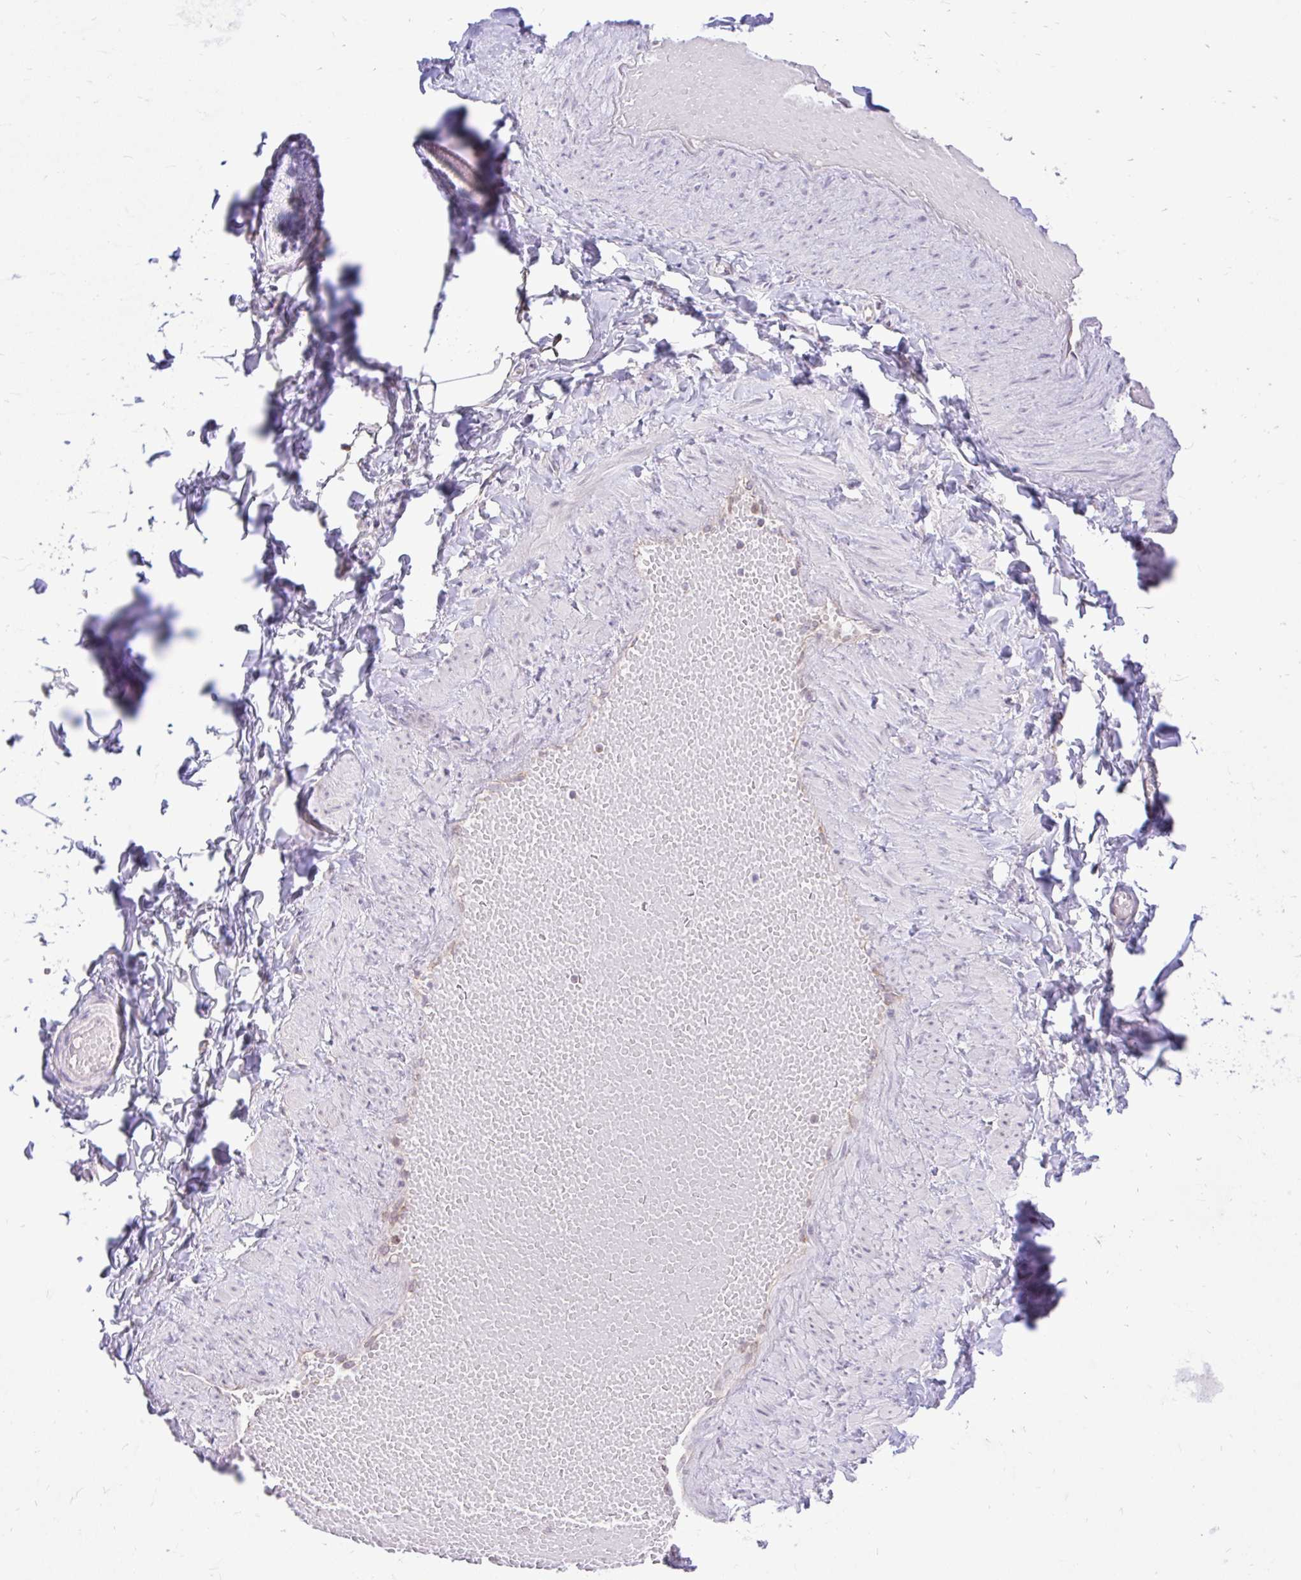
{"staining": {"intensity": "negative", "quantity": "none", "location": "none"}, "tissue": "adipose tissue", "cell_type": "Adipocytes", "image_type": "normal", "snomed": [{"axis": "morphology", "description": "Normal tissue, NOS"}, {"axis": "topography", "description": "Soft tissue"}, {"axis": "topography", "description": "Adipose tissue"}, {"axis": "topography", "description": "Vascular tissue"}, {"axis": "topography", "description": "Peripheral nerve tissue"}], "caption": "DAB (3,3'-diaminobenzidine) immunohistochemical staining of normal adipose tissue reveals no significant expression in adipocytes. Nuclei are stained in blue.", "gene": "PYCR2", "patient": {"sex": "male", "age": 29}}